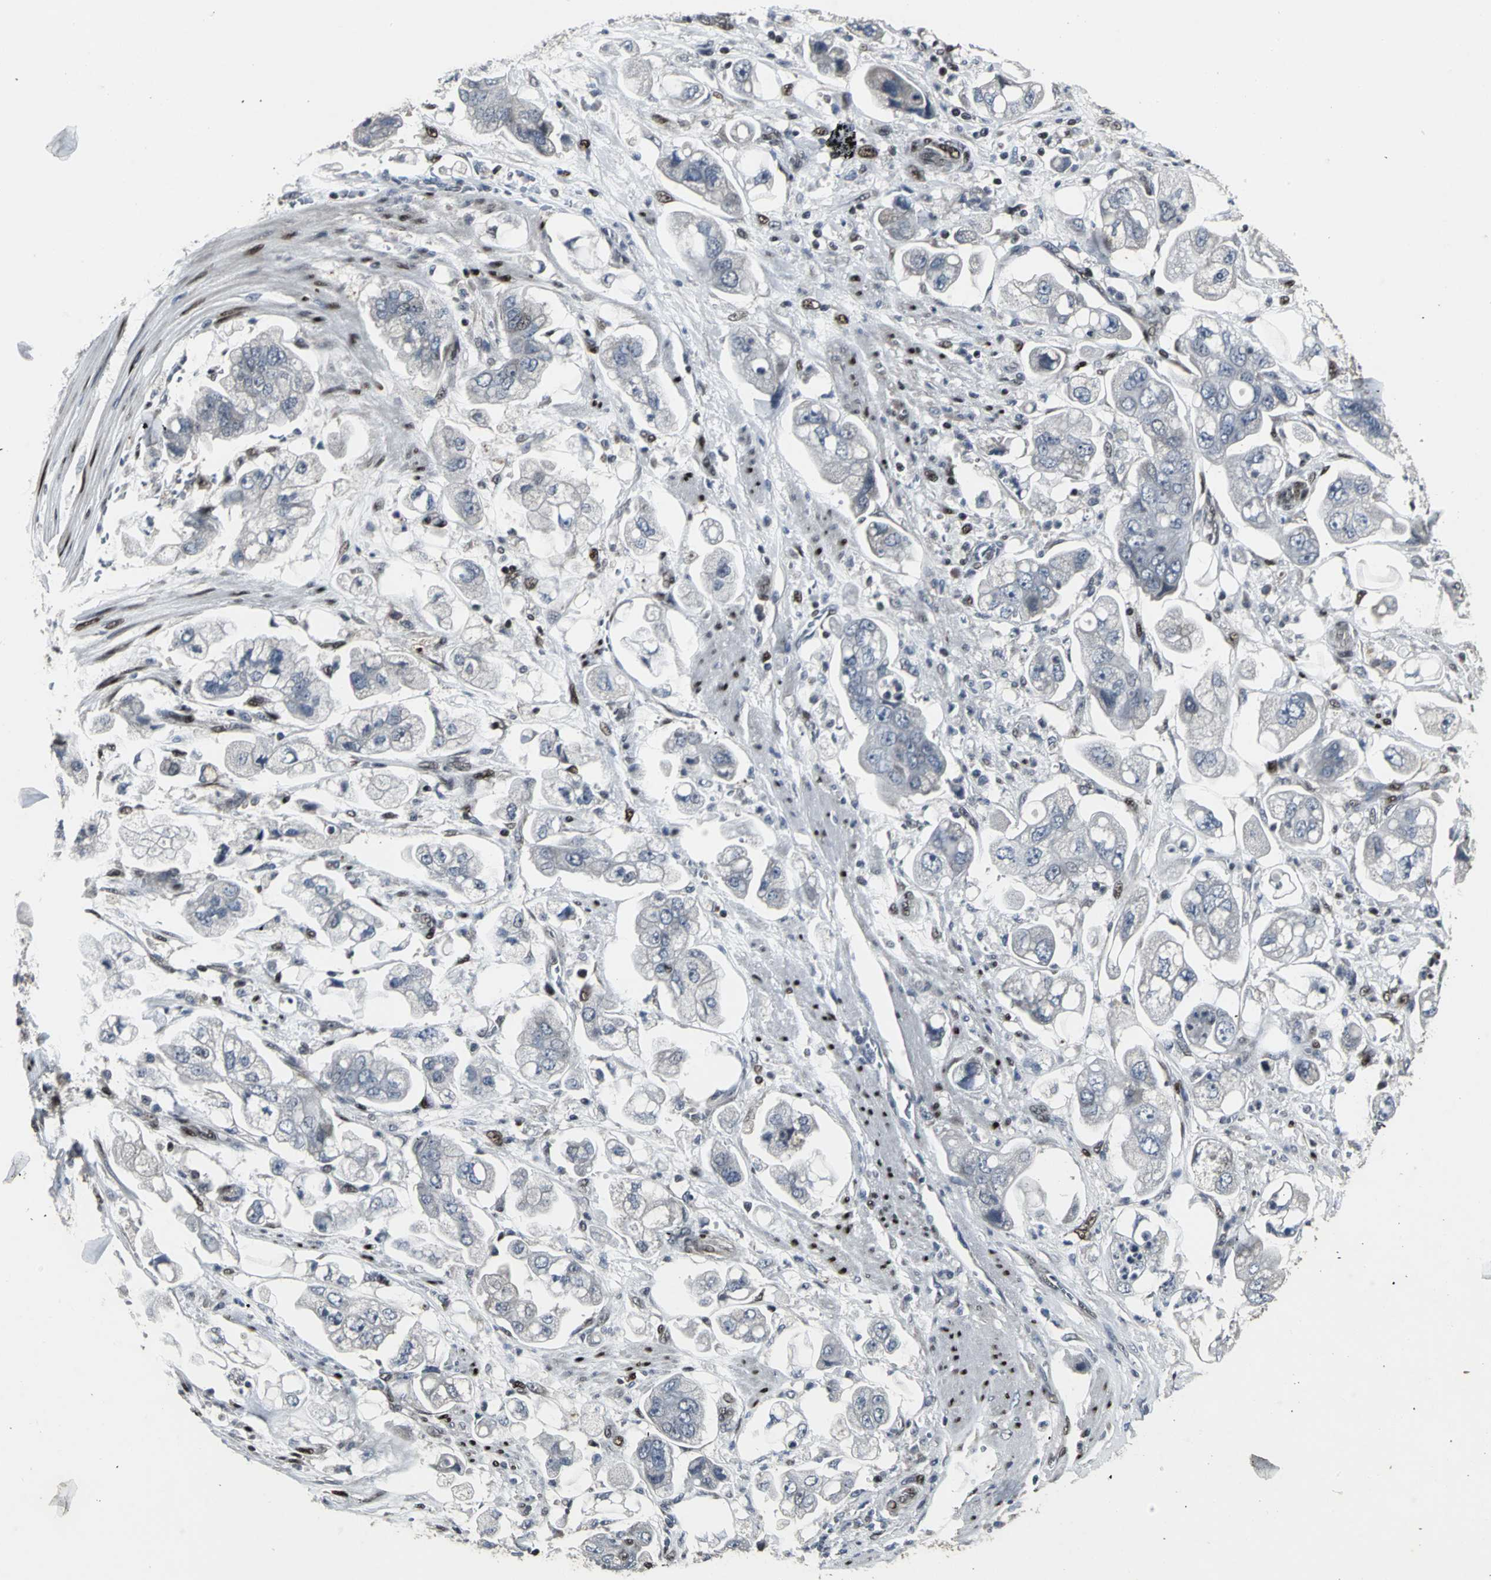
{"staining": {"intensity": "negative", "quantity": "none", "location": "none"}, "tissue": "stomach cancer", "cell_type": "Tumor cells", "image_type": "cancer", "snomed": [{"axis": "morphology", "description": "Adenocarcinoma, NOS"}, {"axis": "topography", "description": "Stomach"}], "caption": "Tumor cells show no significant protein staining in stomach adenocarcinoma. (DAB immunohistochemistry with hematoxylin counter stain).", "gene": "SRF", "patient": {"sex": "male", "age": 62}}